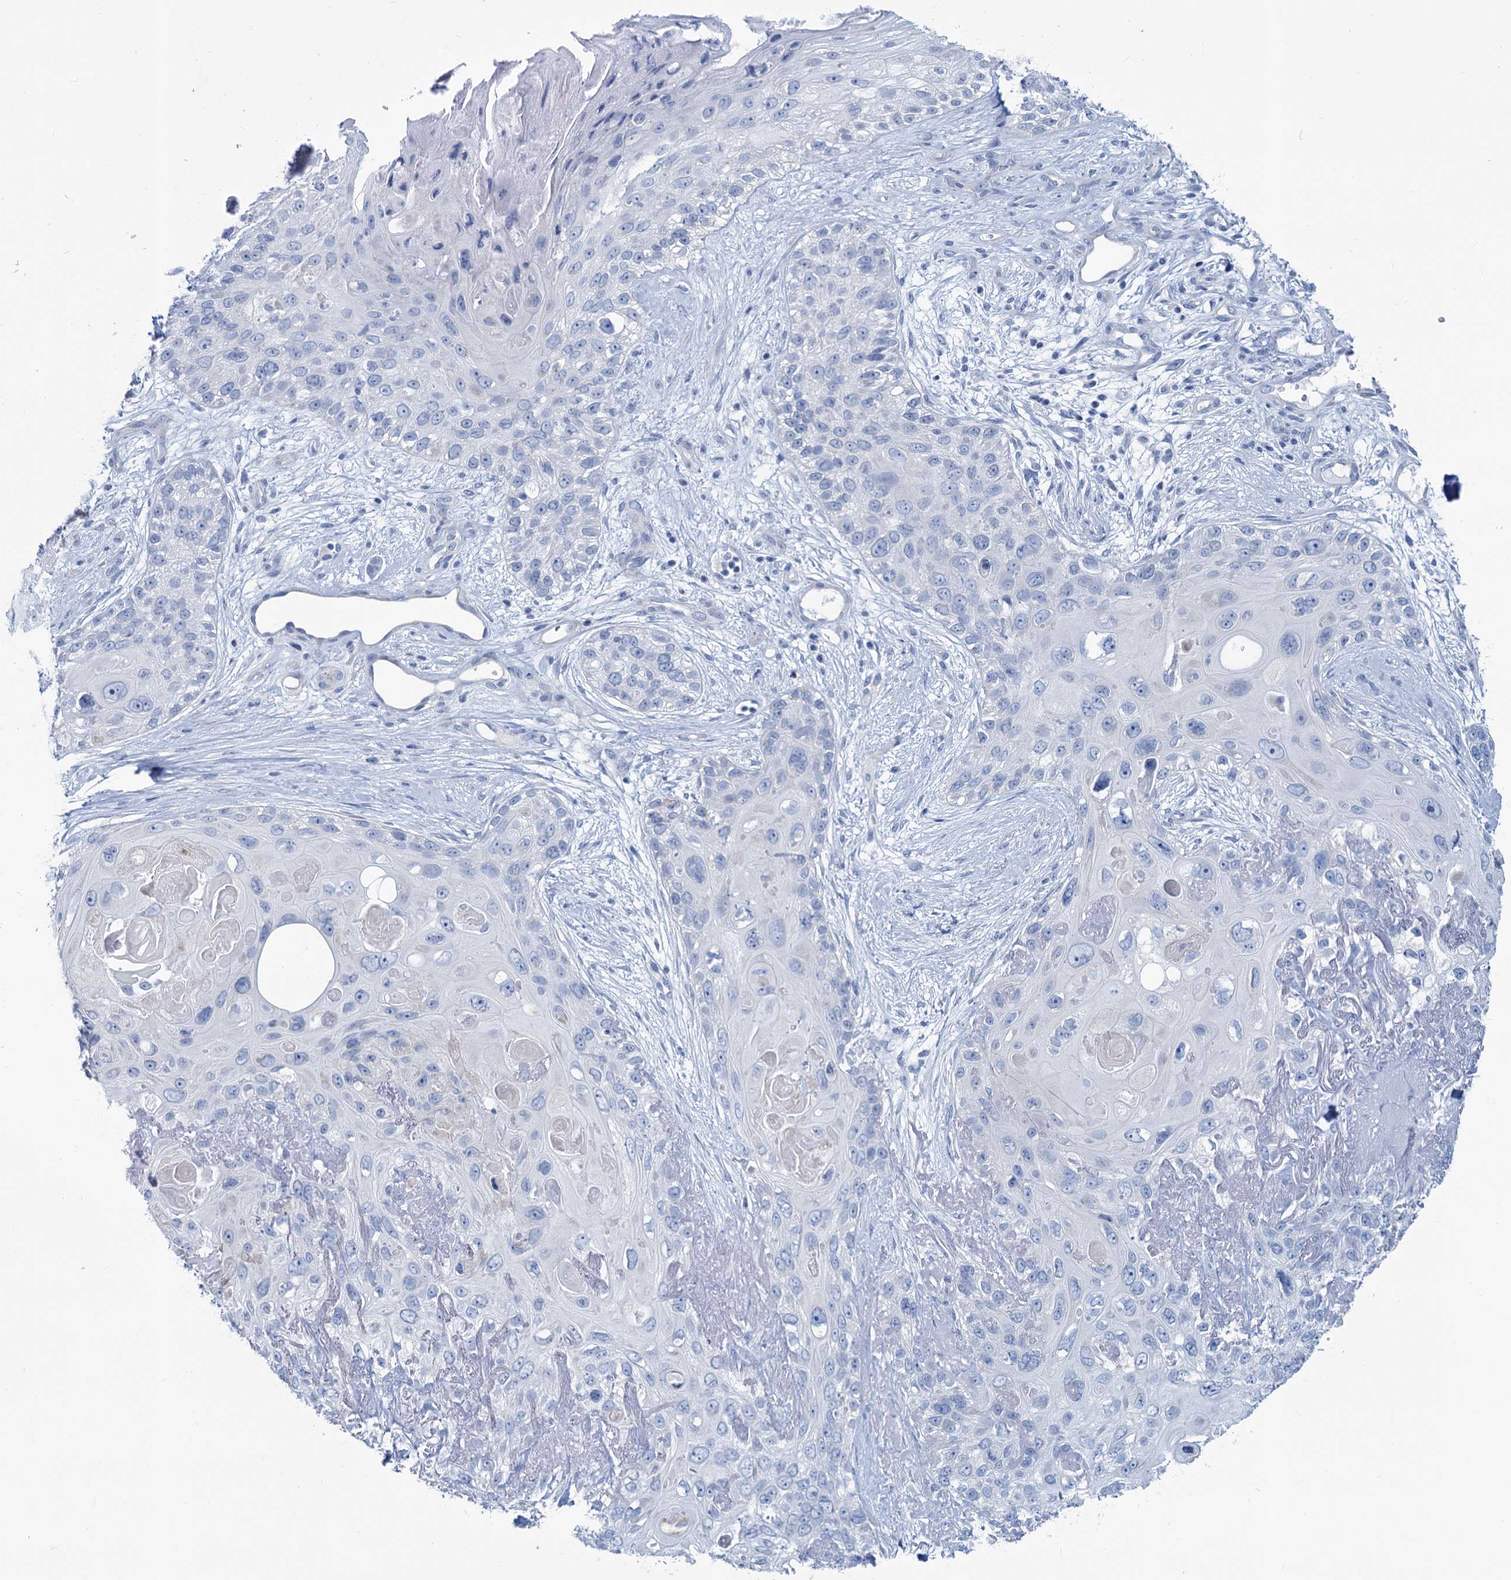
{"staining": {"intensity": "negative", "quantity": "none", "location": "none"}, "tissue": "skin cancer", "cell_type": "Tumor cells", "image_type": "cancer", "snomed": [{"axis": "morphology", "description": "Normal tissue, NOS"}, {"axis": "morphology", "description": "Squamous cell carcinoma, NOS"}, {"axis": "topography", "description": "Skin"}], "caption": "Tumor cells are negative for protein expression in human squamous cell carcinoma (skin).", "gene": "SLC1A3", "patient": {"sex": "male", "age": 72}}